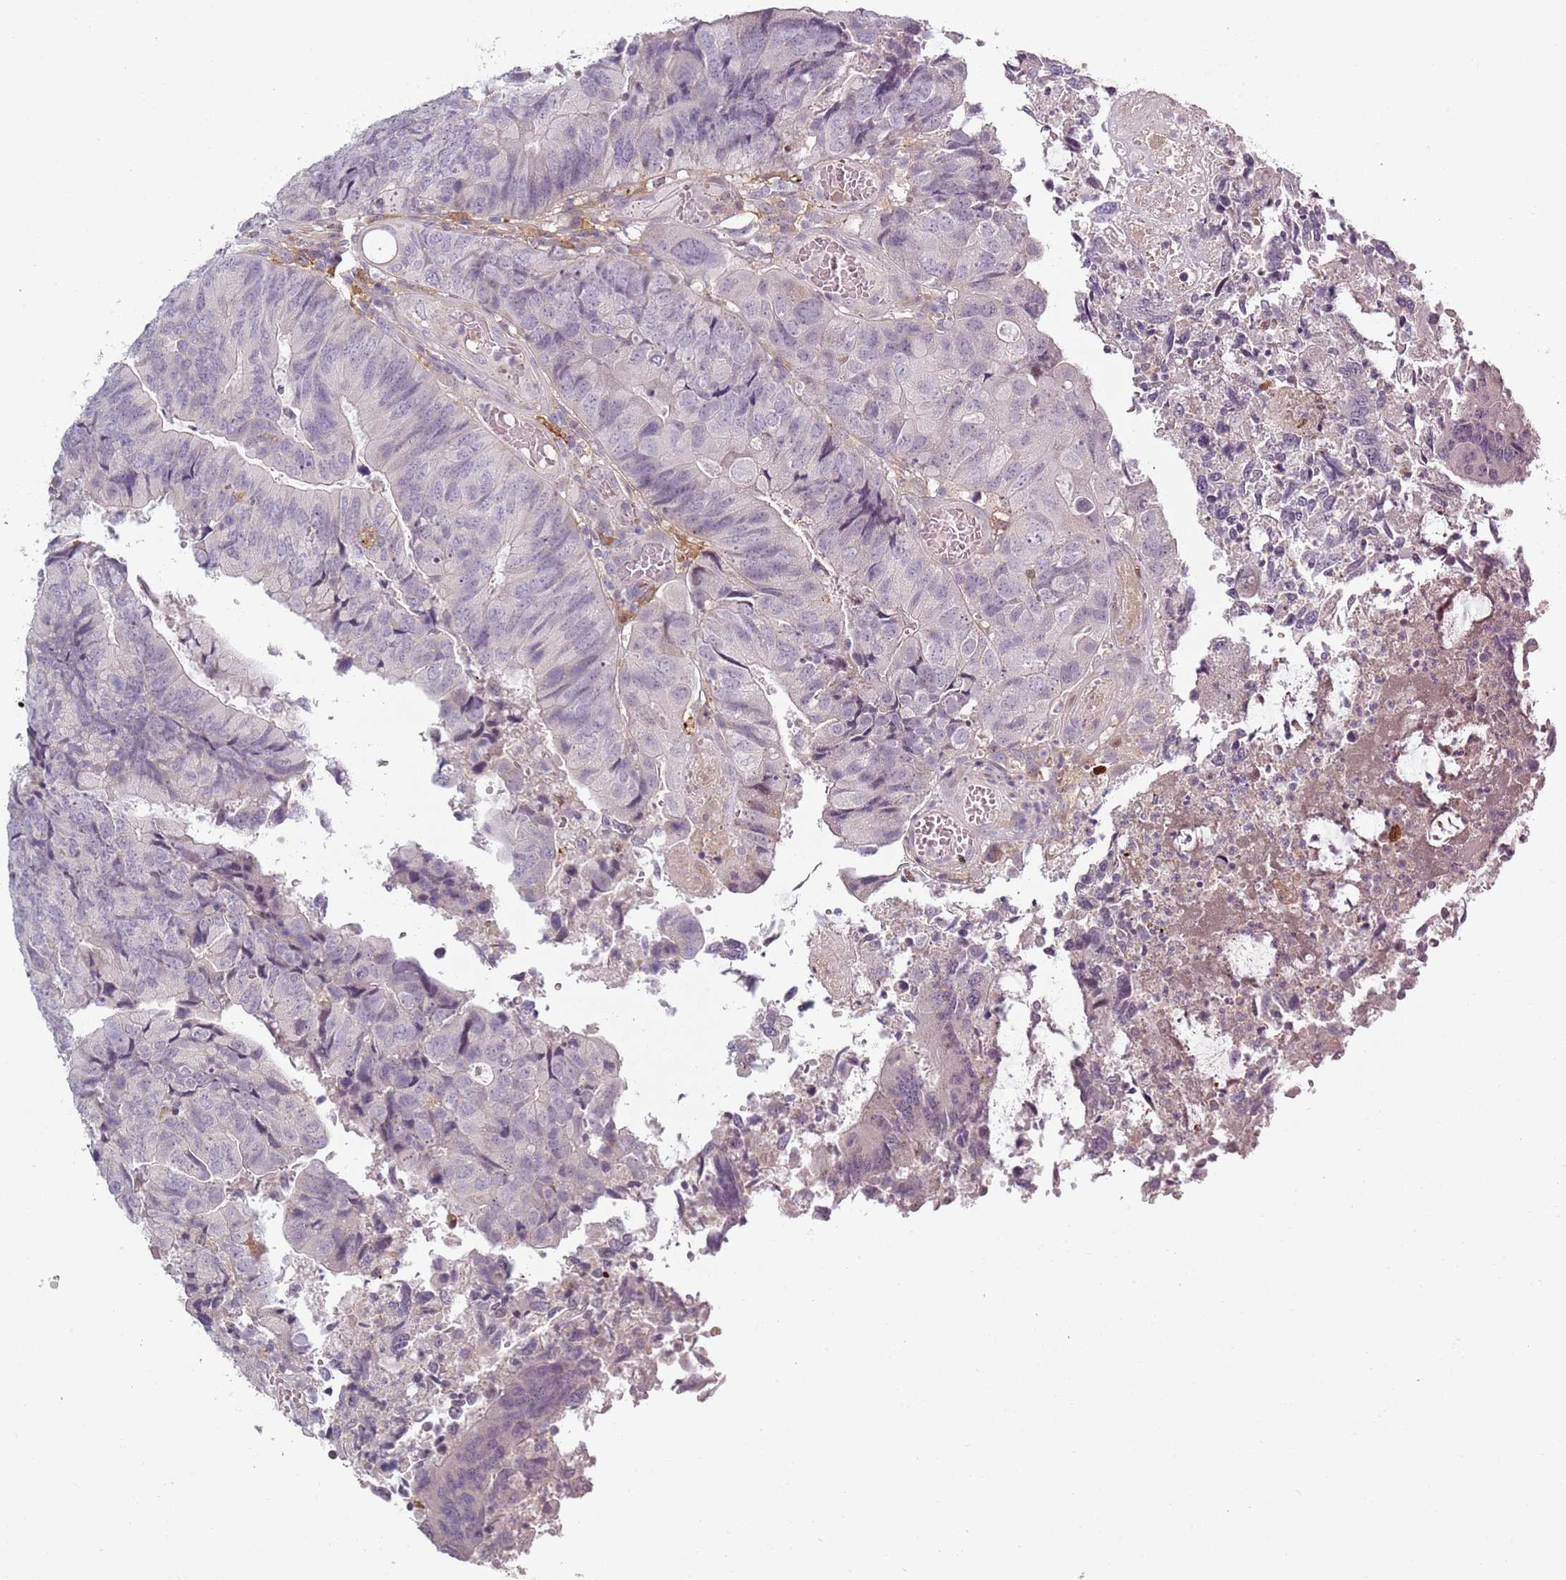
{"staining": {"intensity": "negative", "quantity": "none", "location": "none"}, "tissue": "colorectal cancer", "cell_type": "Tumor cells", "image_type": "cancer", "snomed": [{"axis": "morphology", "description": "Adenocarcinoma, NOS"}, {"axis": "topography", "description": "Colon"}], "caption": "A micrograph of human colorectal cancer is negative for staining in tumor cells.", "gene": "CC2D2B", "patient": {"sex": "female", "age": 67}}